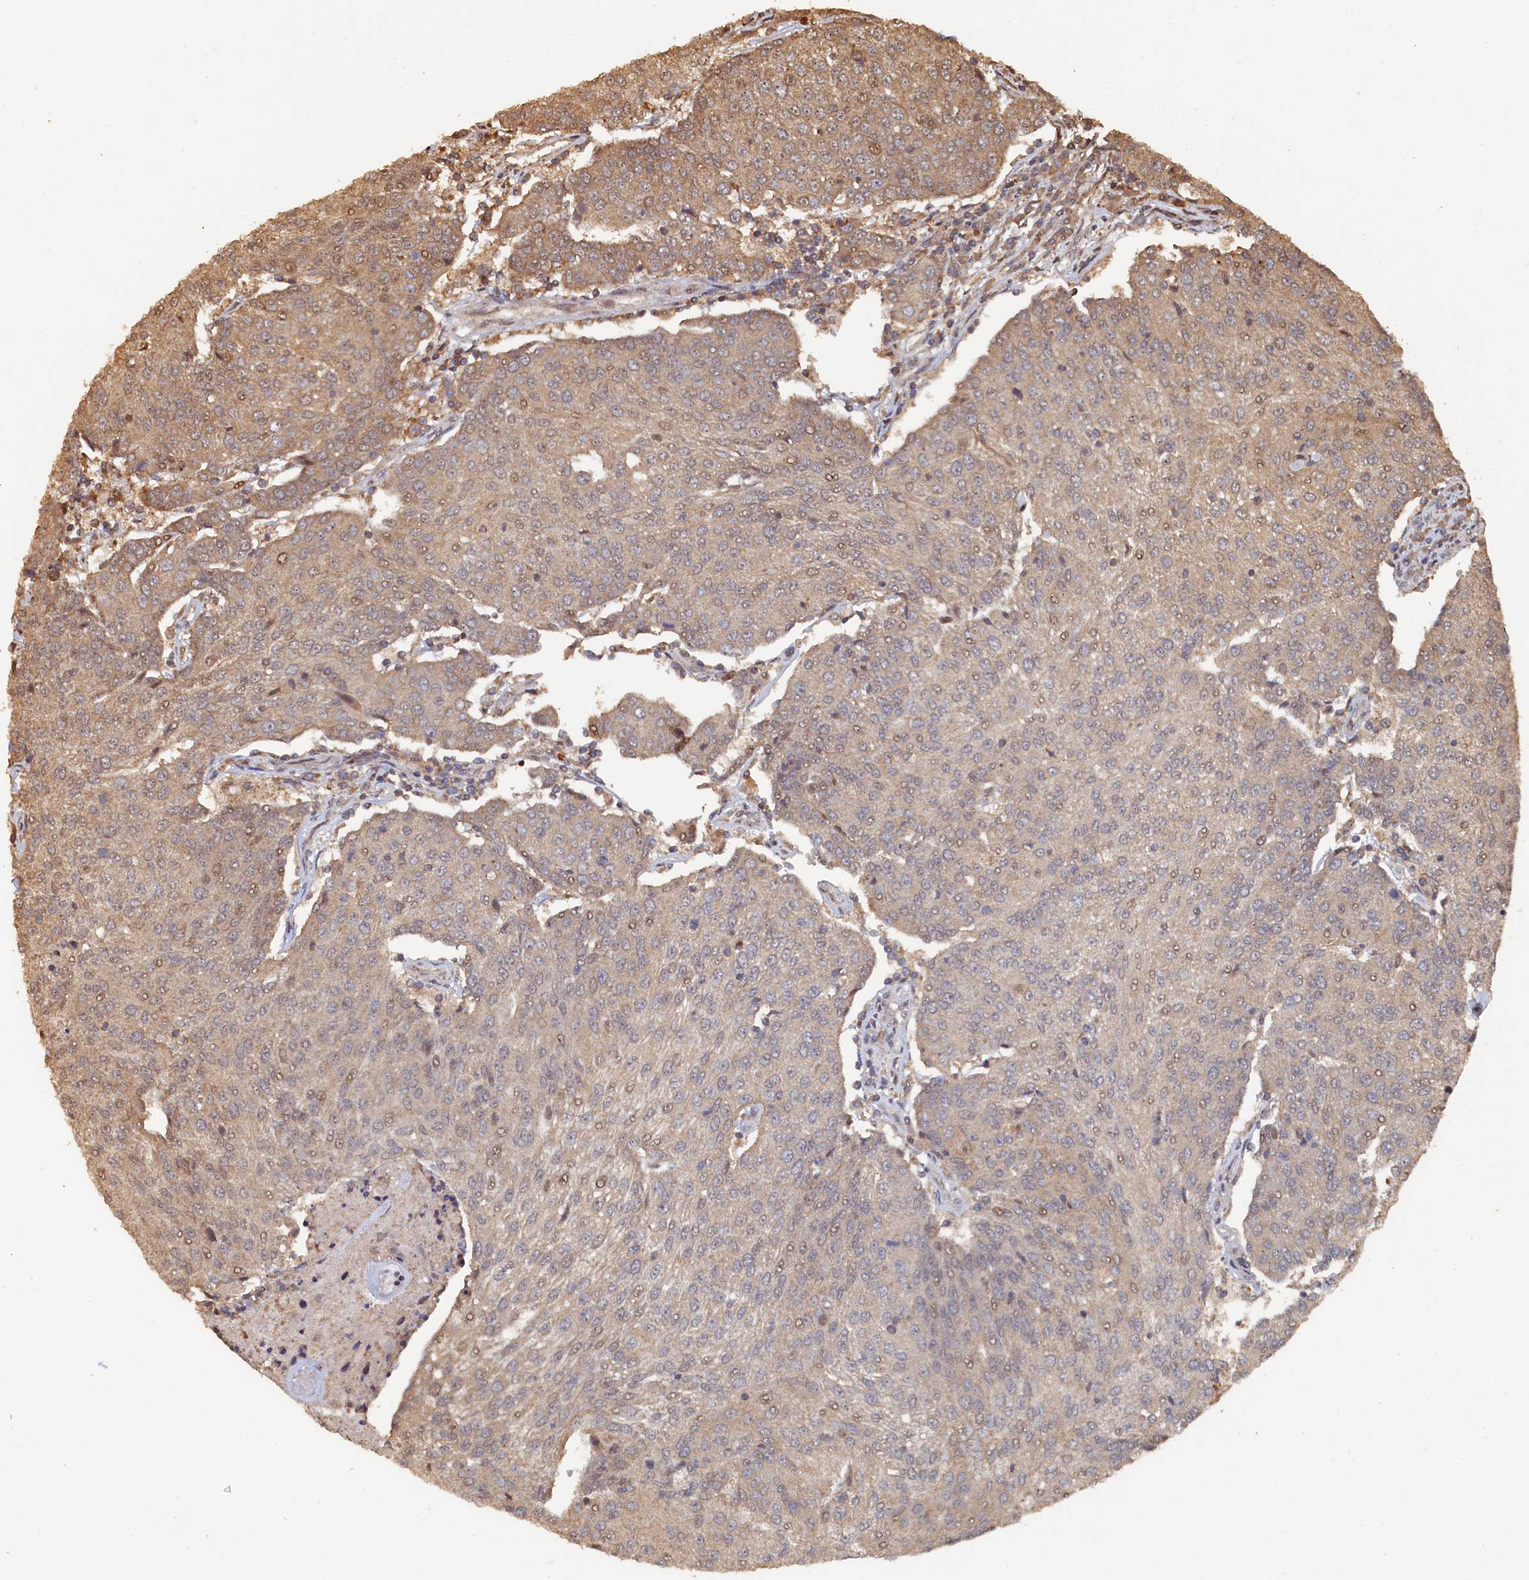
{"staining": {"intensity": "weak", "quantity": "25%-75%", "location": "cytoplasmic/membranous"}, "tissue": "urothelial cancer", "cell_type": "Tumor cells", "image_type": "cancer", "snomed": [{"axis": "morphology", "description": "Urothelial carcinoma, High grade"}, {"axis": "topography", "description": "Urinary bladder"}], "caption": "Protein analysis of high-grade urothelial carcinoma tissue exhibits weak cytoplasmic/membranous positivity in about 25%-75% of tumor cells. Using DAB (3,3'-diaminobenzidine) (brown) and hematoxylin (blue) stains, captured at high magnification using brightfield microscopy.", "gene": "PIGN", "patient": {"sex": "female", "age": 85}}